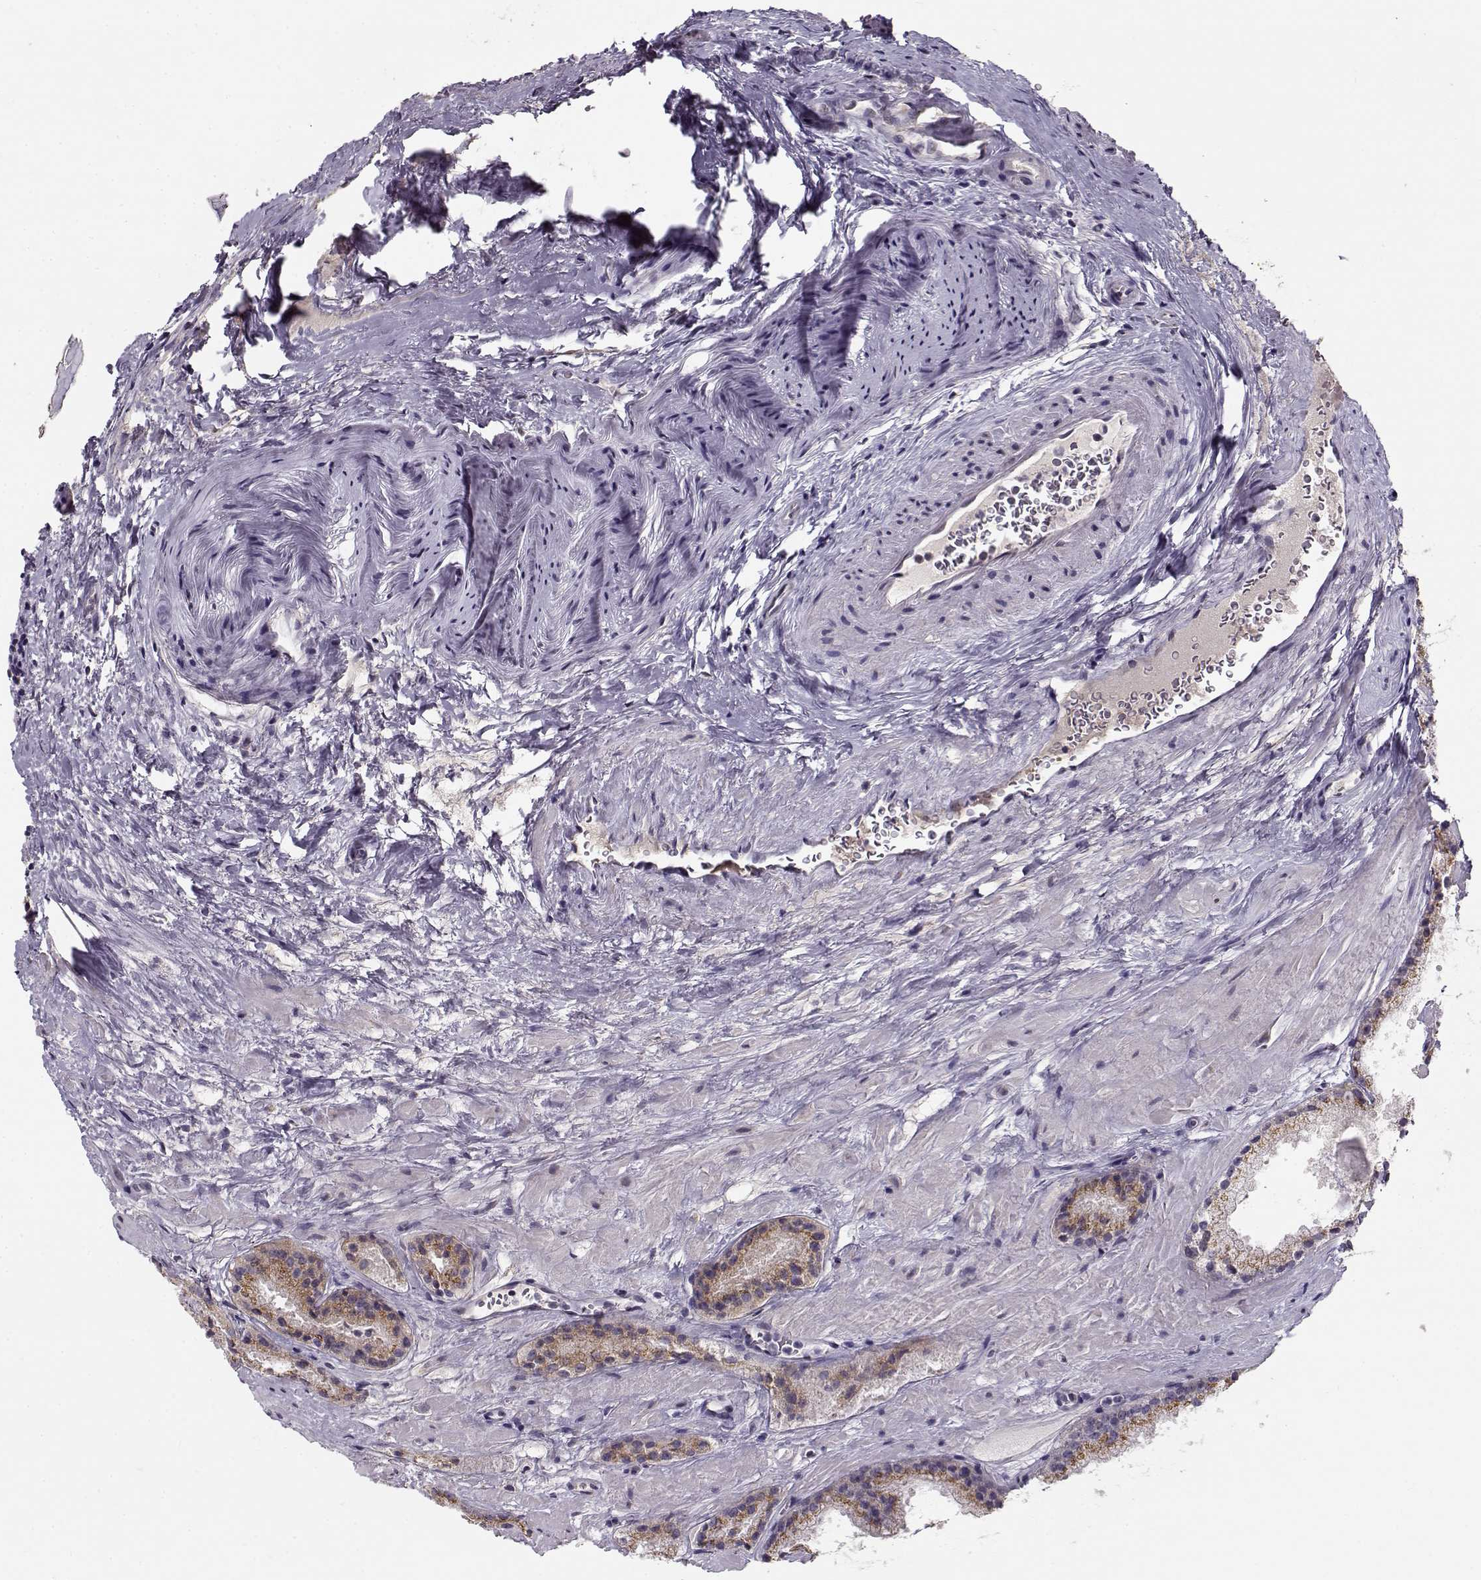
{"staining": {"intensity": "moderate", "quantity": ">75%", "location": "cytoplasmic/membranous"}, "tissue": "prostate cancer", "cell_type": "Tumor cells", "image_type": "cancer", "snomed": [{"axis": "morphology", "description": "Adenocarcinoma, NOS"}, {"axis": "morphology", "description": "Adenocarcinoma, High grade"}, {"axis": "topography", "description": "Prostate"}], "caption": "Protein staining of prostate adenocarcinoma (high-grade) tissue shows moderate cytoplasmic/membranous positivity in about >75% of tumor cells.", "gene": "SLC4A5", "patient": {"sex": "male", "age": 62}}